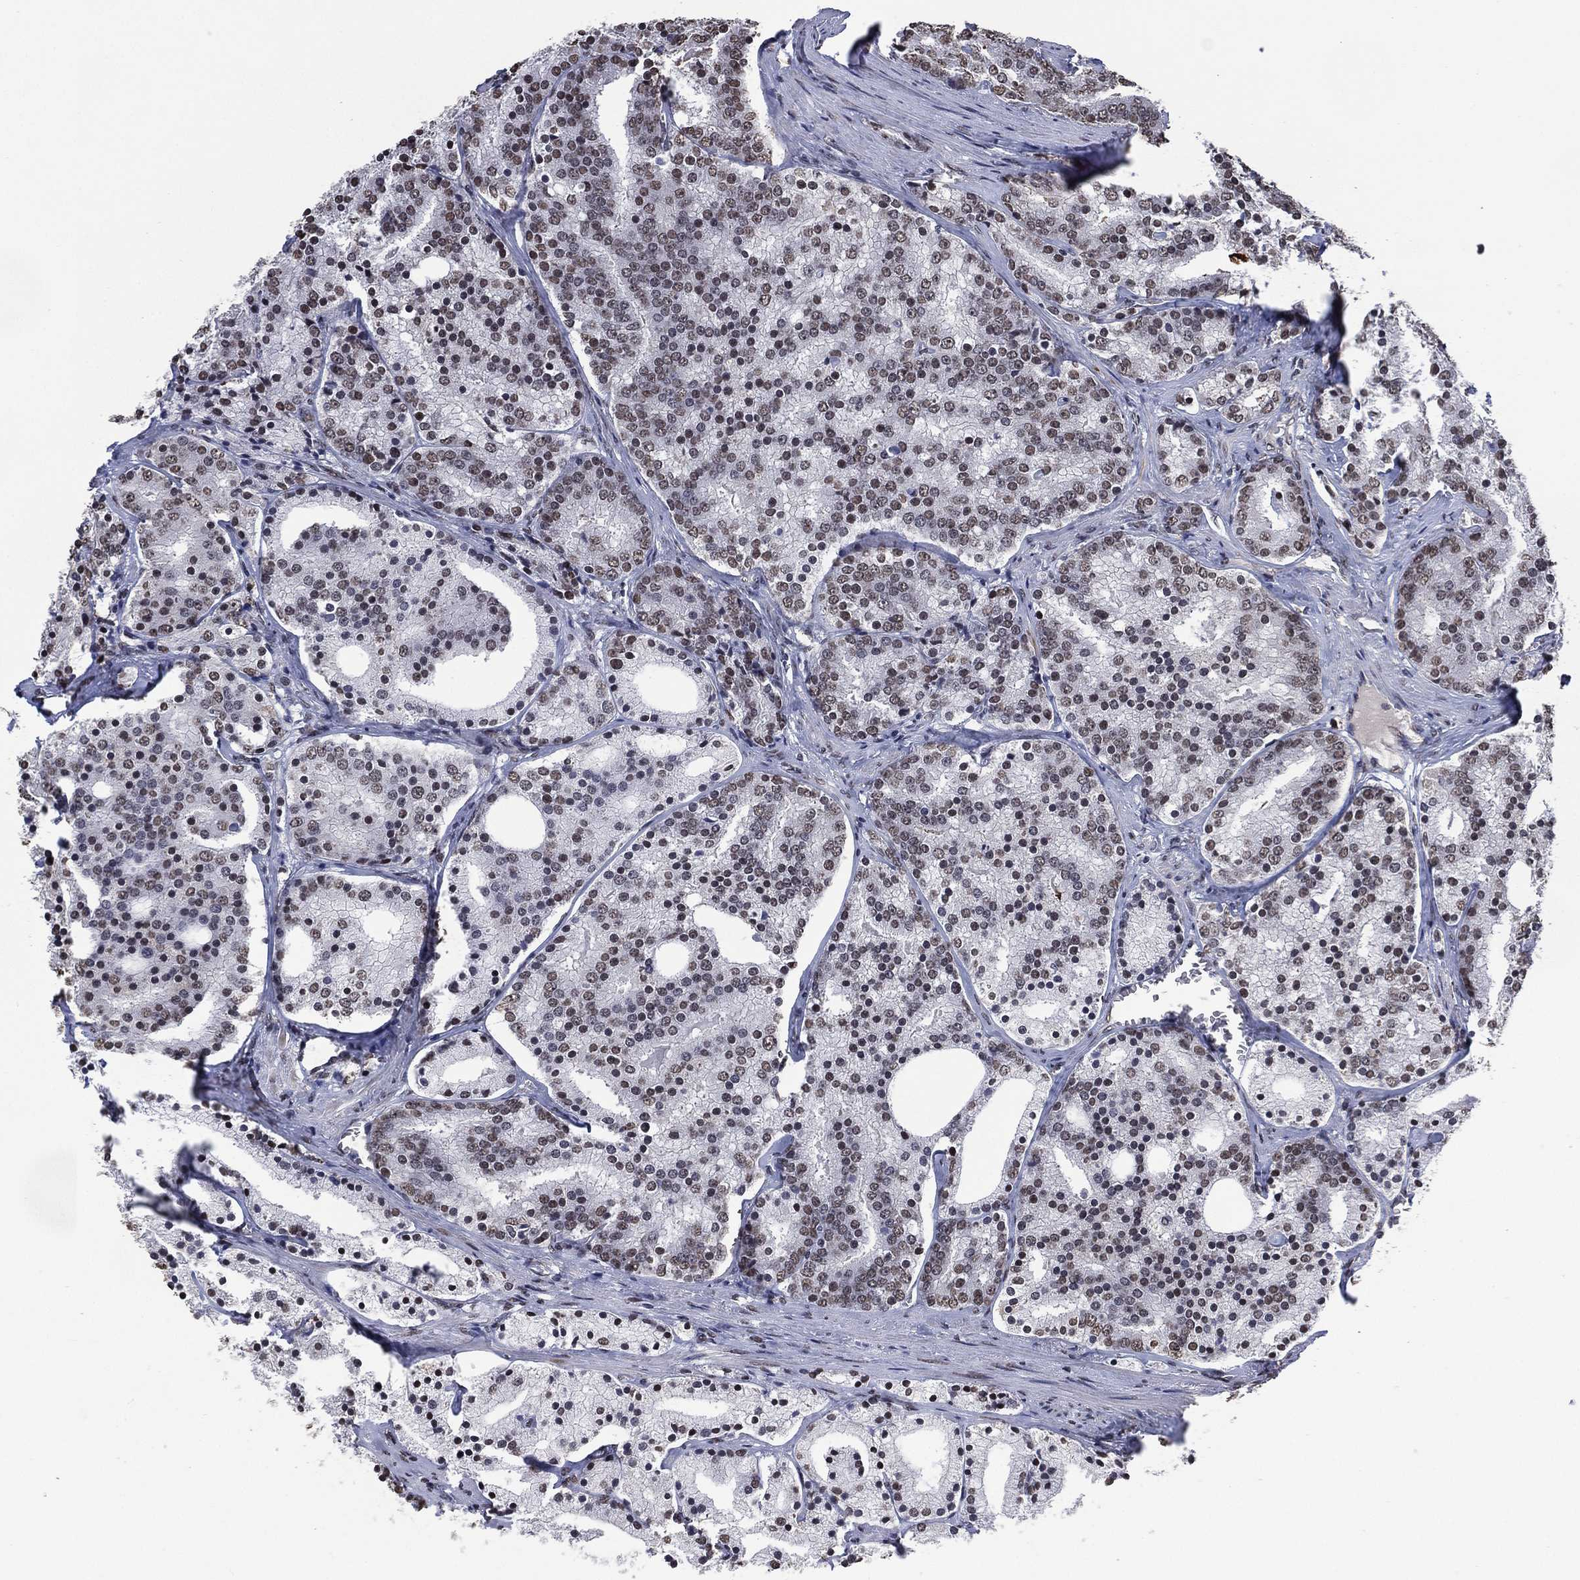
{"staining": {"intensity": "weak", "quantity": ">75%", "location": "nuclear"}, "tissue": "prostate cancer", "cell_type": "Tumor cells", "image_type": "cancer", "snomed": [{"axis": "morphology", "description": "Adenocarcinoma, NOS"}, {"axis": "topography", "description": "Prostate"}], "caption": "Weak nuclear staining is appreciated in about >75% of tumor cells in prostate cancer (adenocarcinoma).", "gene": "EHMT1", "patient": {"sex": "male", "age": 69}}